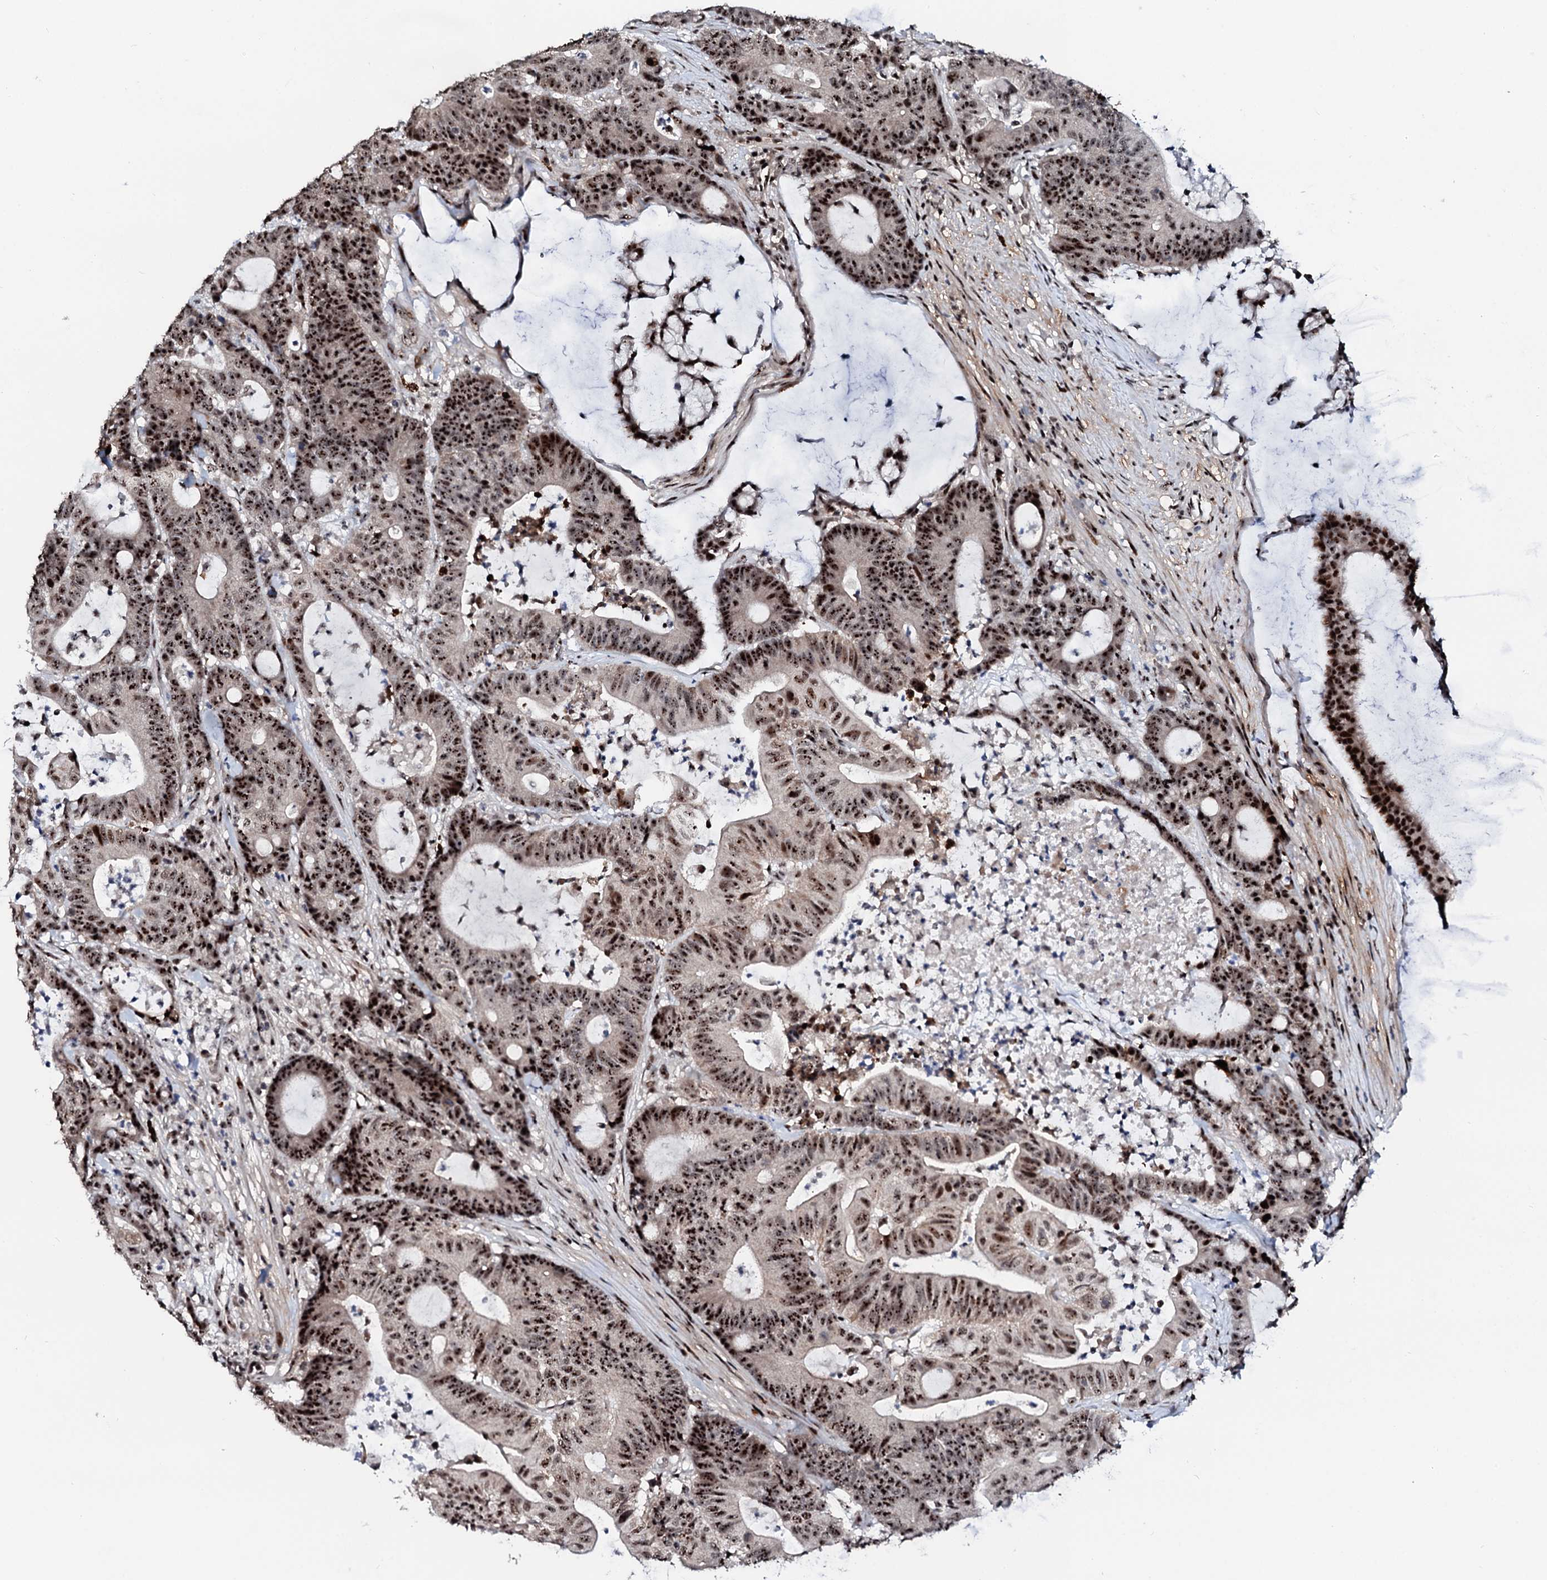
{"staining": {"intensity": "strong", "quantity": ">75%", "location": "nuclear"}, "tissue": "colorectal cancer", "cell_type": "Tumor cells", "image_type": "cancer", "snomed": [{"axis": "morphology", "description": "Adenocarcinoma, NOS"}, {"axis": "topography", "description": "Colon"}], "caption": "This is an image of immunohistochemistry (IHC) staining of adenocarcinoma (colorectal), which shows strong positivity in the nuclear of tumor cells.", "gene": "NEUROG3", "patient": {"sex": "female", "age": 84}}